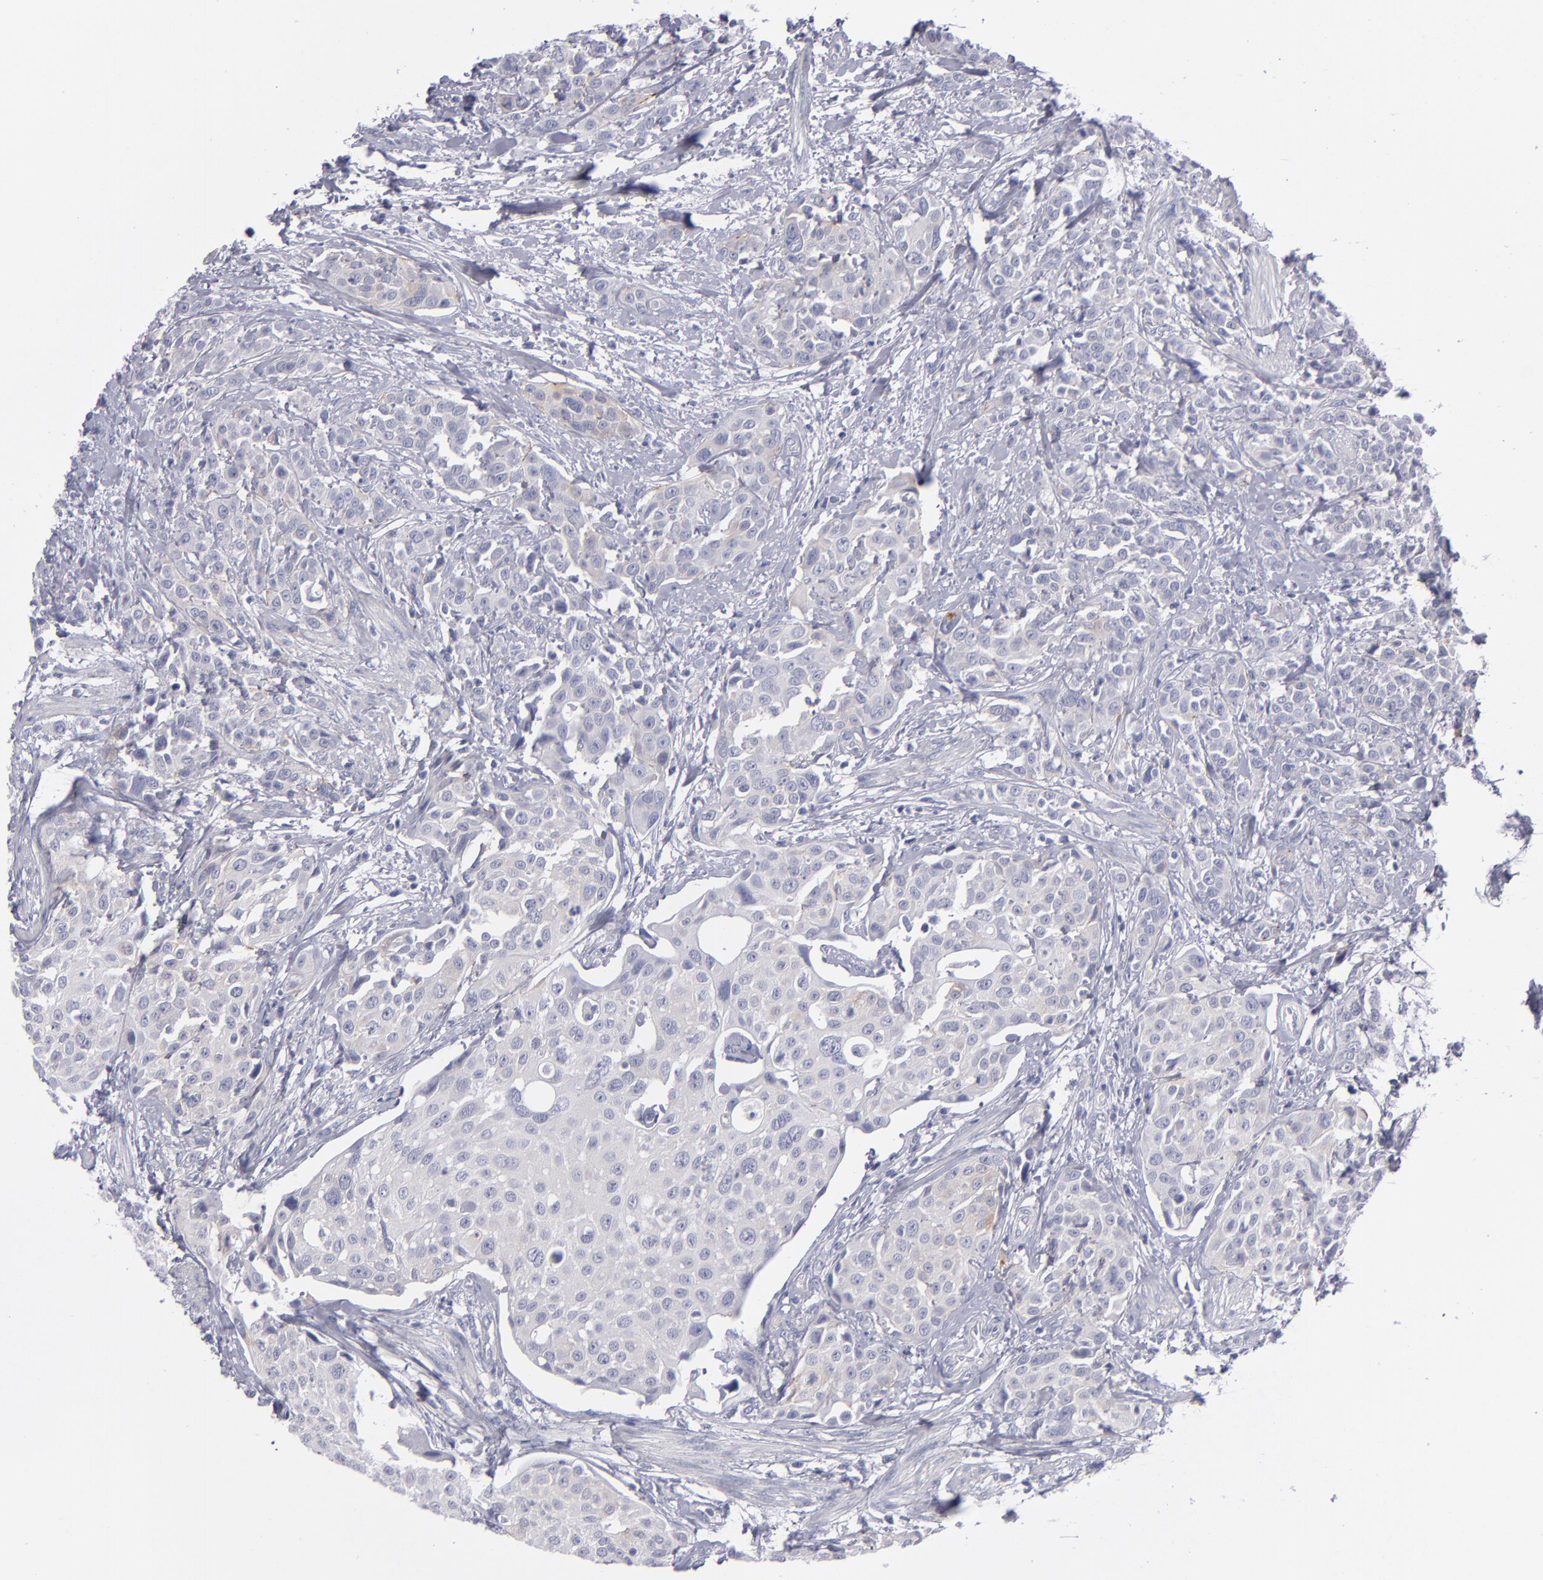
{"staining": {"intensity": "weak", "quantity": "<25%", "location": "cytoplasmic/membranous"}, "tissue": "urothelial cancer", "cell_type": "Tumor cells", "image_type": "cancer", "snomed": [{"axis": "morphology", "description": "Urothelial carcinoma, High grade"}, {"axis": "topography", "description": "Urinary bladder"}], "caption": "Urothelial carcinoma (high-grade) stained for a protein using immunohistochemistry (IHC) demonstrates no positivity tumor cells.", "gene": "ITGB4", "patient": {"sex": "male", "age": 56}}